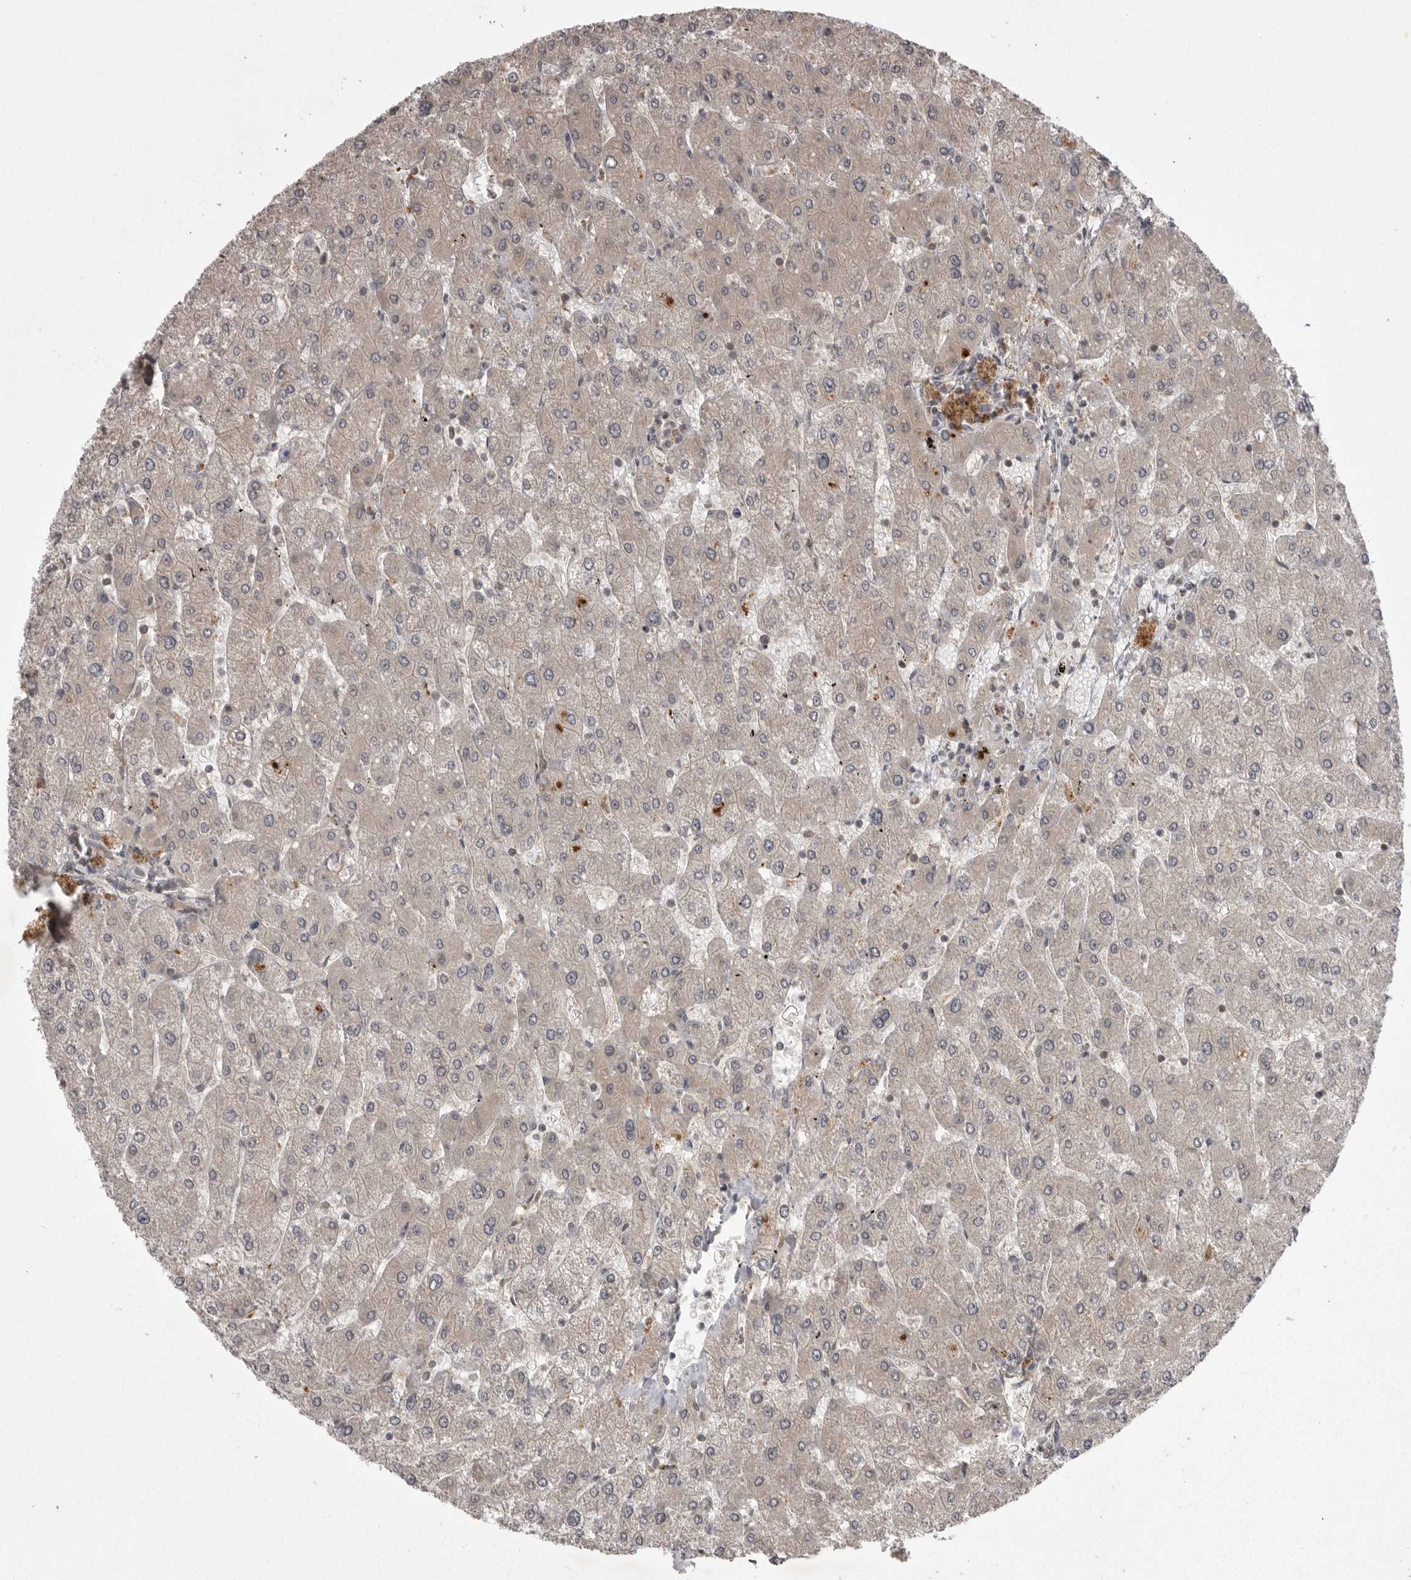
{"staining": {"intensity": "moderate", "quantity": ">75%", "location": "cytoplasmic/membranous"}, "tissue": "liver", "cell_type": "Cholangiocytes", "image_type": "normal", "snomed": [{"axis": "morphology", "description": "Normal tissue, NOS"}, {"axis": "topography", "description": "Liver"}], "caption": "Immunohistochemistry (DAB) staining of benign liver demonstrates moderate cytoplasmic/membranous protein positivity in approximately >75% of cholangiocytes. (DAB (3,3'-diaminobenzidine) = brown stain, brightfield microscopy at high magnification).", "gene": "STK24", "patient": {"sex": "male", "age": 55}}